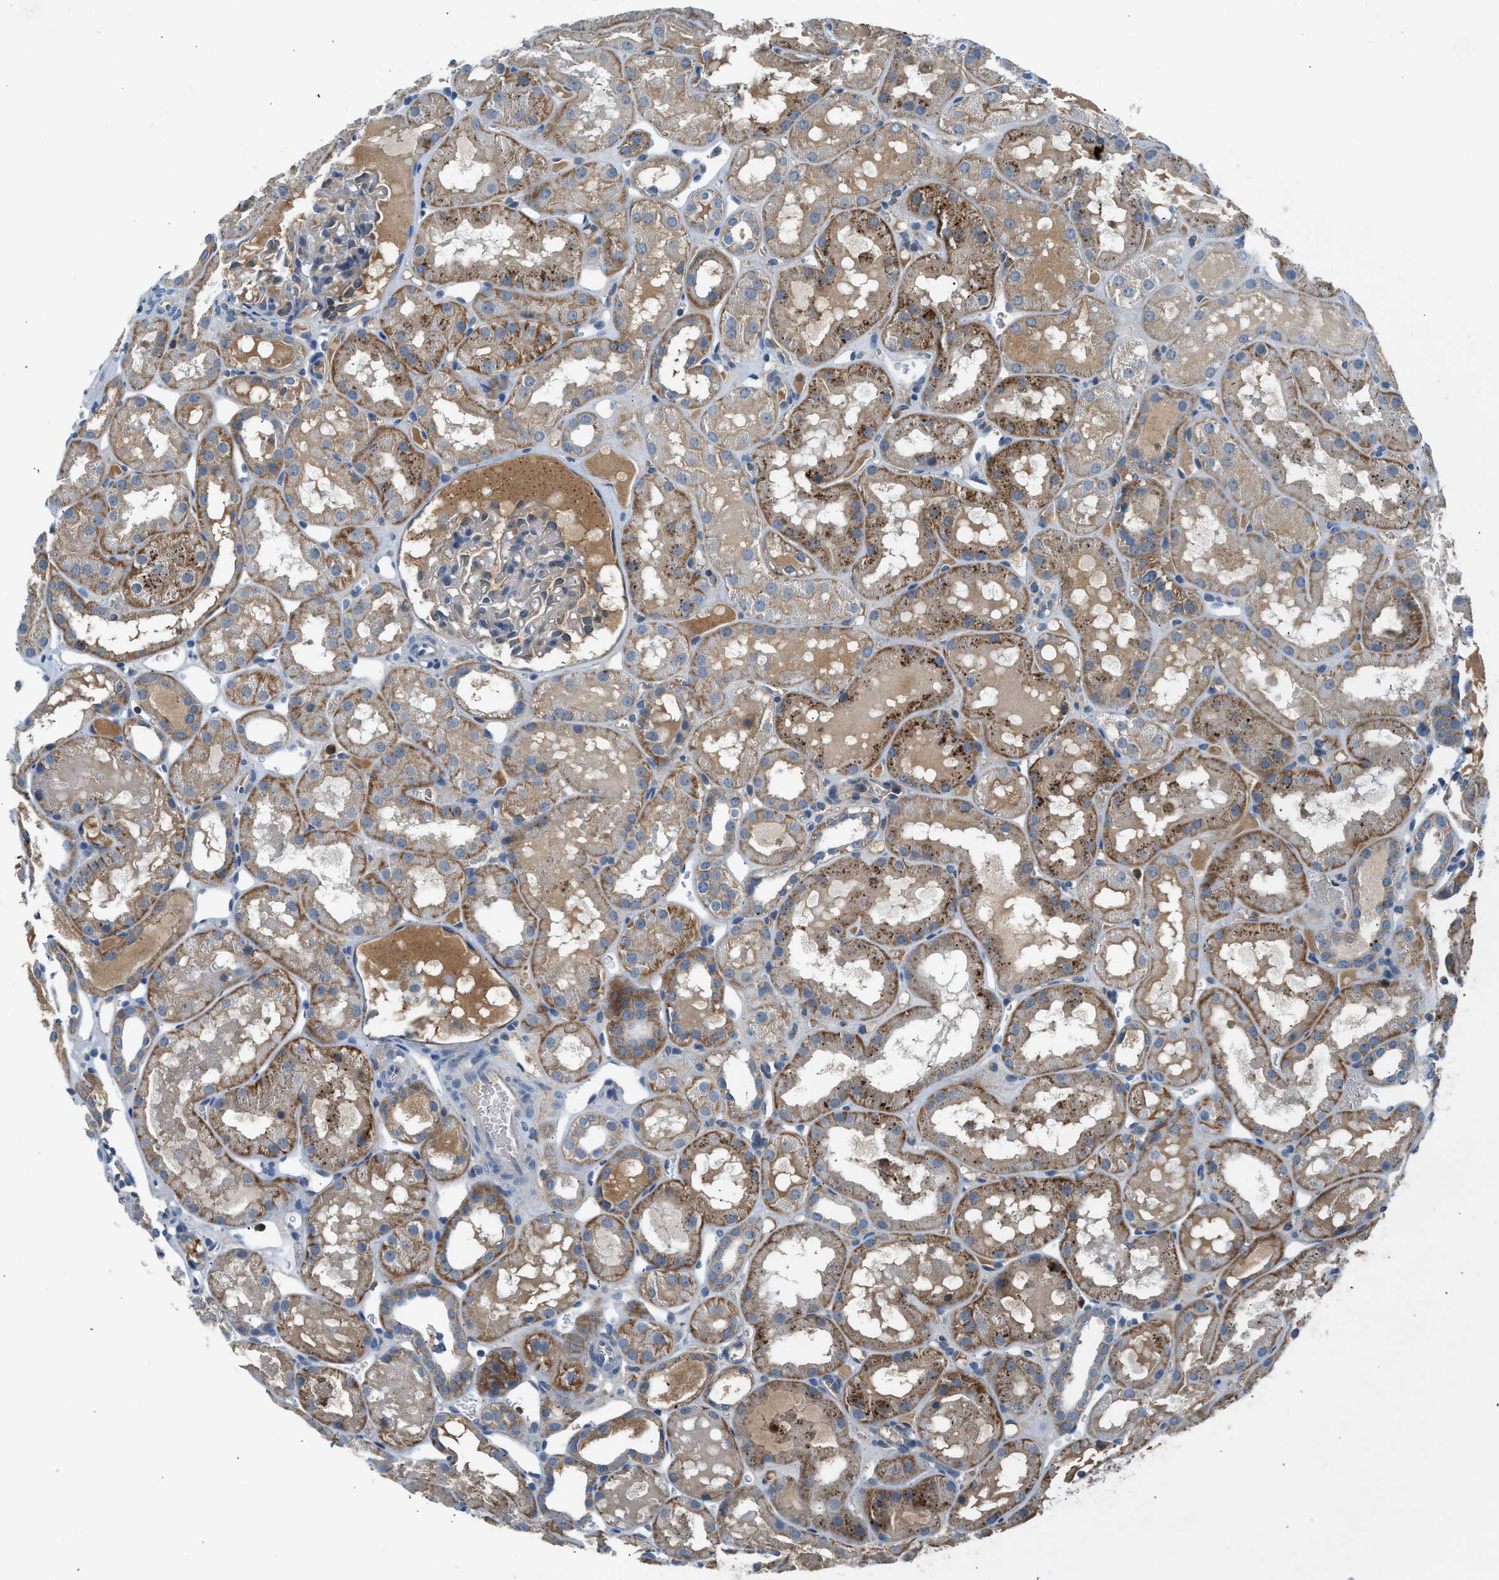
{"staining": {"intensity": "weak", "quantity": "<25%", "location": "cytoplasmic/membranous"}, "tissue": "kidney", "cell_type": "Cells in glomeruli", "image_type": "normal", "snomed": [{"axis": "morphology", "description": "Normal tissue, NOS"}, {"axis": "topography", "description": "Kidney"}, {"axis": "topography", "description": "Urinary bladder"}], "caption": "Immunohistochemistry (IHC) photomicrograph of unremarkable kidney: human kidney stained with DAB (3,3'-diaminobenzidine) reveals no significant protein expression in cells in glomeruli.", "gene": "BMP1", "patient": {"sex": "male", "age": 16}}